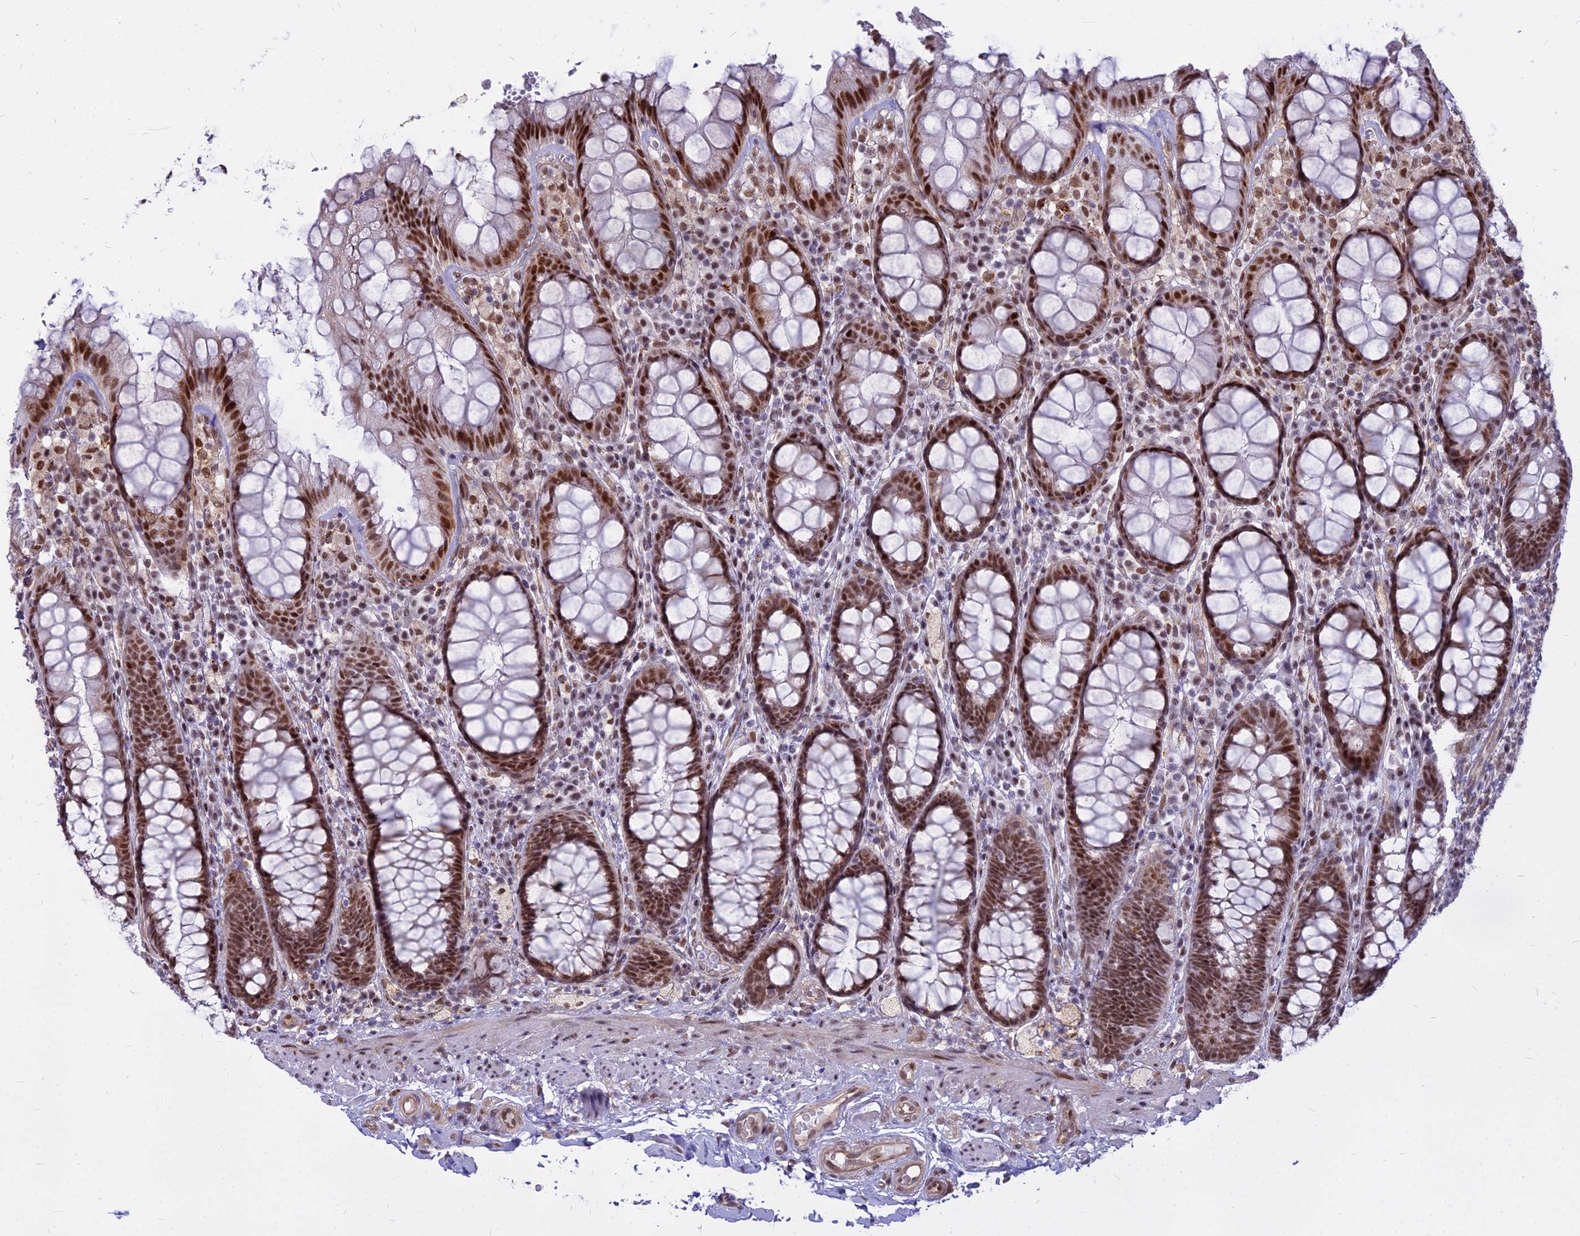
{"staining": {"intensity": "strong", "quantity": ">75%", "location": "nuclear"}, "tissue": "rectum", "cell_type": "Glandular cells", "image_type": "normal", "snomed": [{"axis": "morphology", "description": "Normal tissue, NOS"}, {"axis": "topography", "description": "Rectum"}], "caption": "Glandular cells reveal high levels of strong nuclear staining in approximately >75% of cells in normal human rectum. (brown staining indicates protein expression, while blue staining denotes nuclei).", "gene": "ALG10B", "patient": {"sex": "male", "age": 83}}